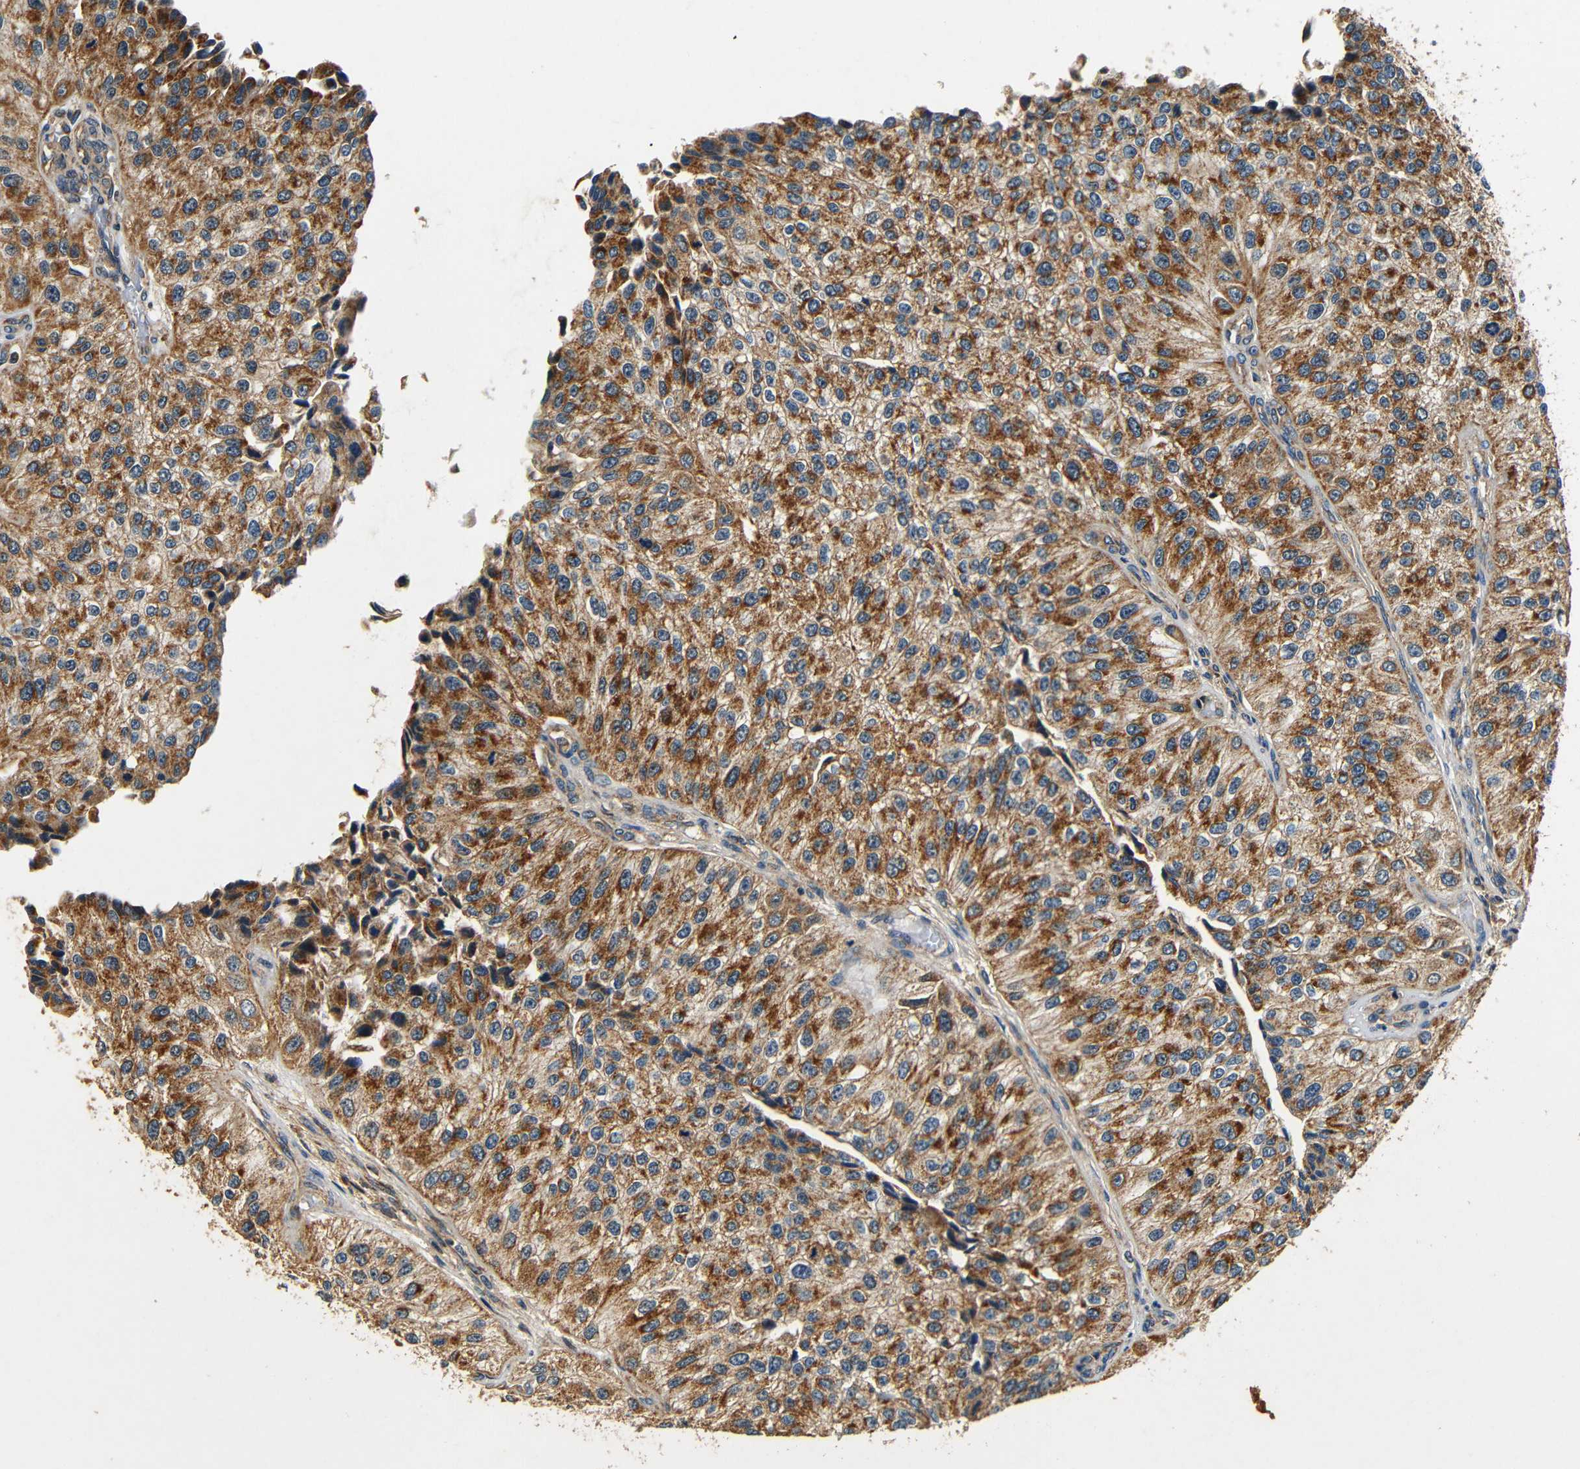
{"staining": {"intensity": "moderate", "quantity": ">75%", "location": "cytoplasmic/membranous"}, "tissue": "urothelial cancer", "cell_type": "Tumor cells", "image_type": "cancer", "snomed": [{"axis": "morphology", "description": "Urothelial carcinoma, High grade"}, {"axis": "topography", "description": "Kidney"}, {"axis": "topography", "description": "Urinary bladder"}], "caption": "Urothelial carcinoma (high-grade) stained for a protein exhibits moderate cytoplasmic/membranous positivity in tumor cells.", "gene": "MTX1", "patient": {"sex": "male", "age": 77}}